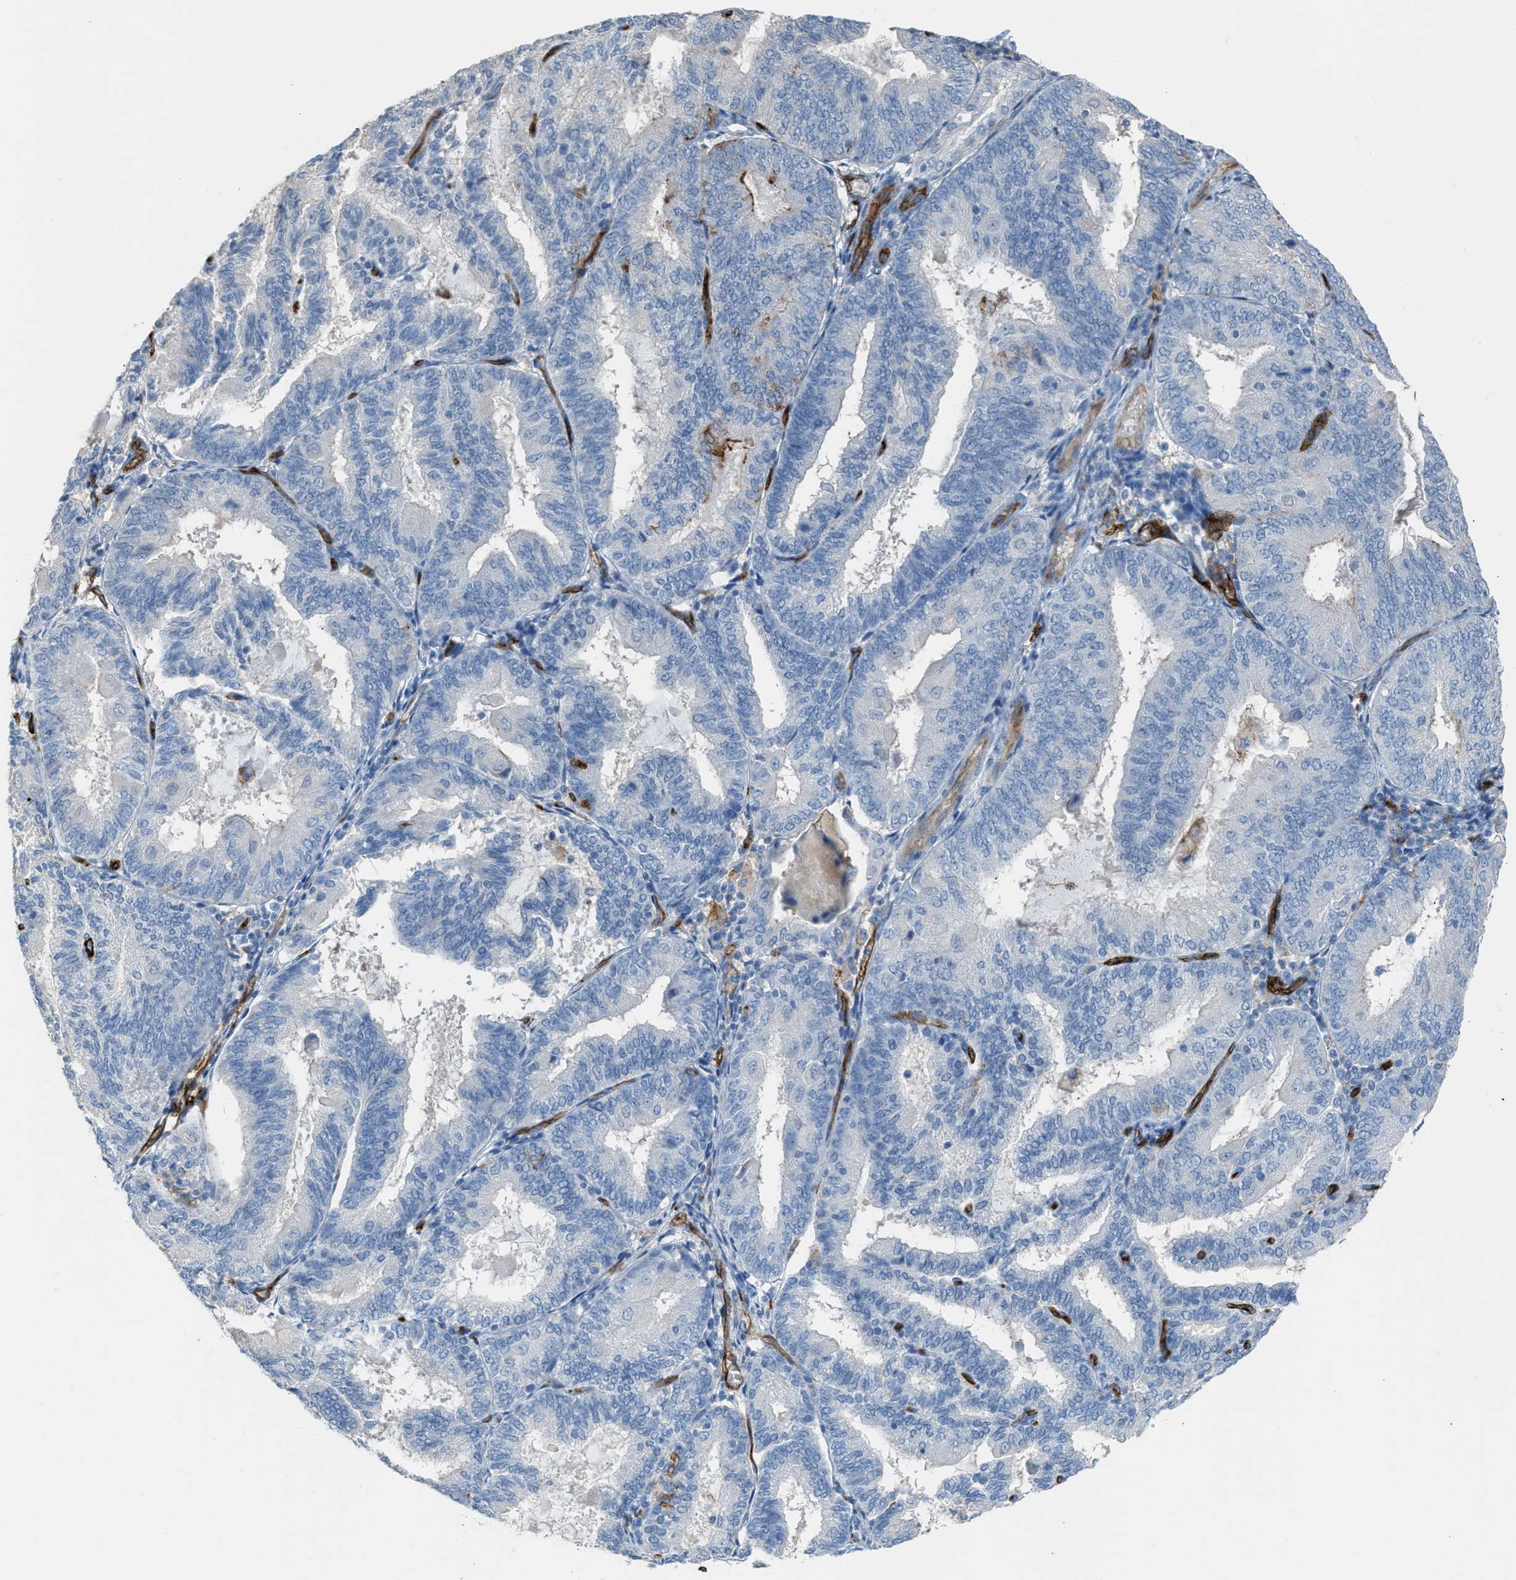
{"staining": {"intensity": "negative", "quantity": "none", "location": "none"}, "tissue": "endometrial cancer", "cell_type": "Tumor cells", "image_type": "cancer", "snomed": [{"axis": "morphology", "description": "Adenocarcinoma, NOS"}, {"axis": "topography", "description": "Endometrium"}], "caption": "There is no significant positivity in tumor cells of adenocarcinoma (endometrial). (Brightfield microscopy of DAB IHC at high magnification).", "gene": "DYSF", "patient": {"sex": "female", "age": 81}}